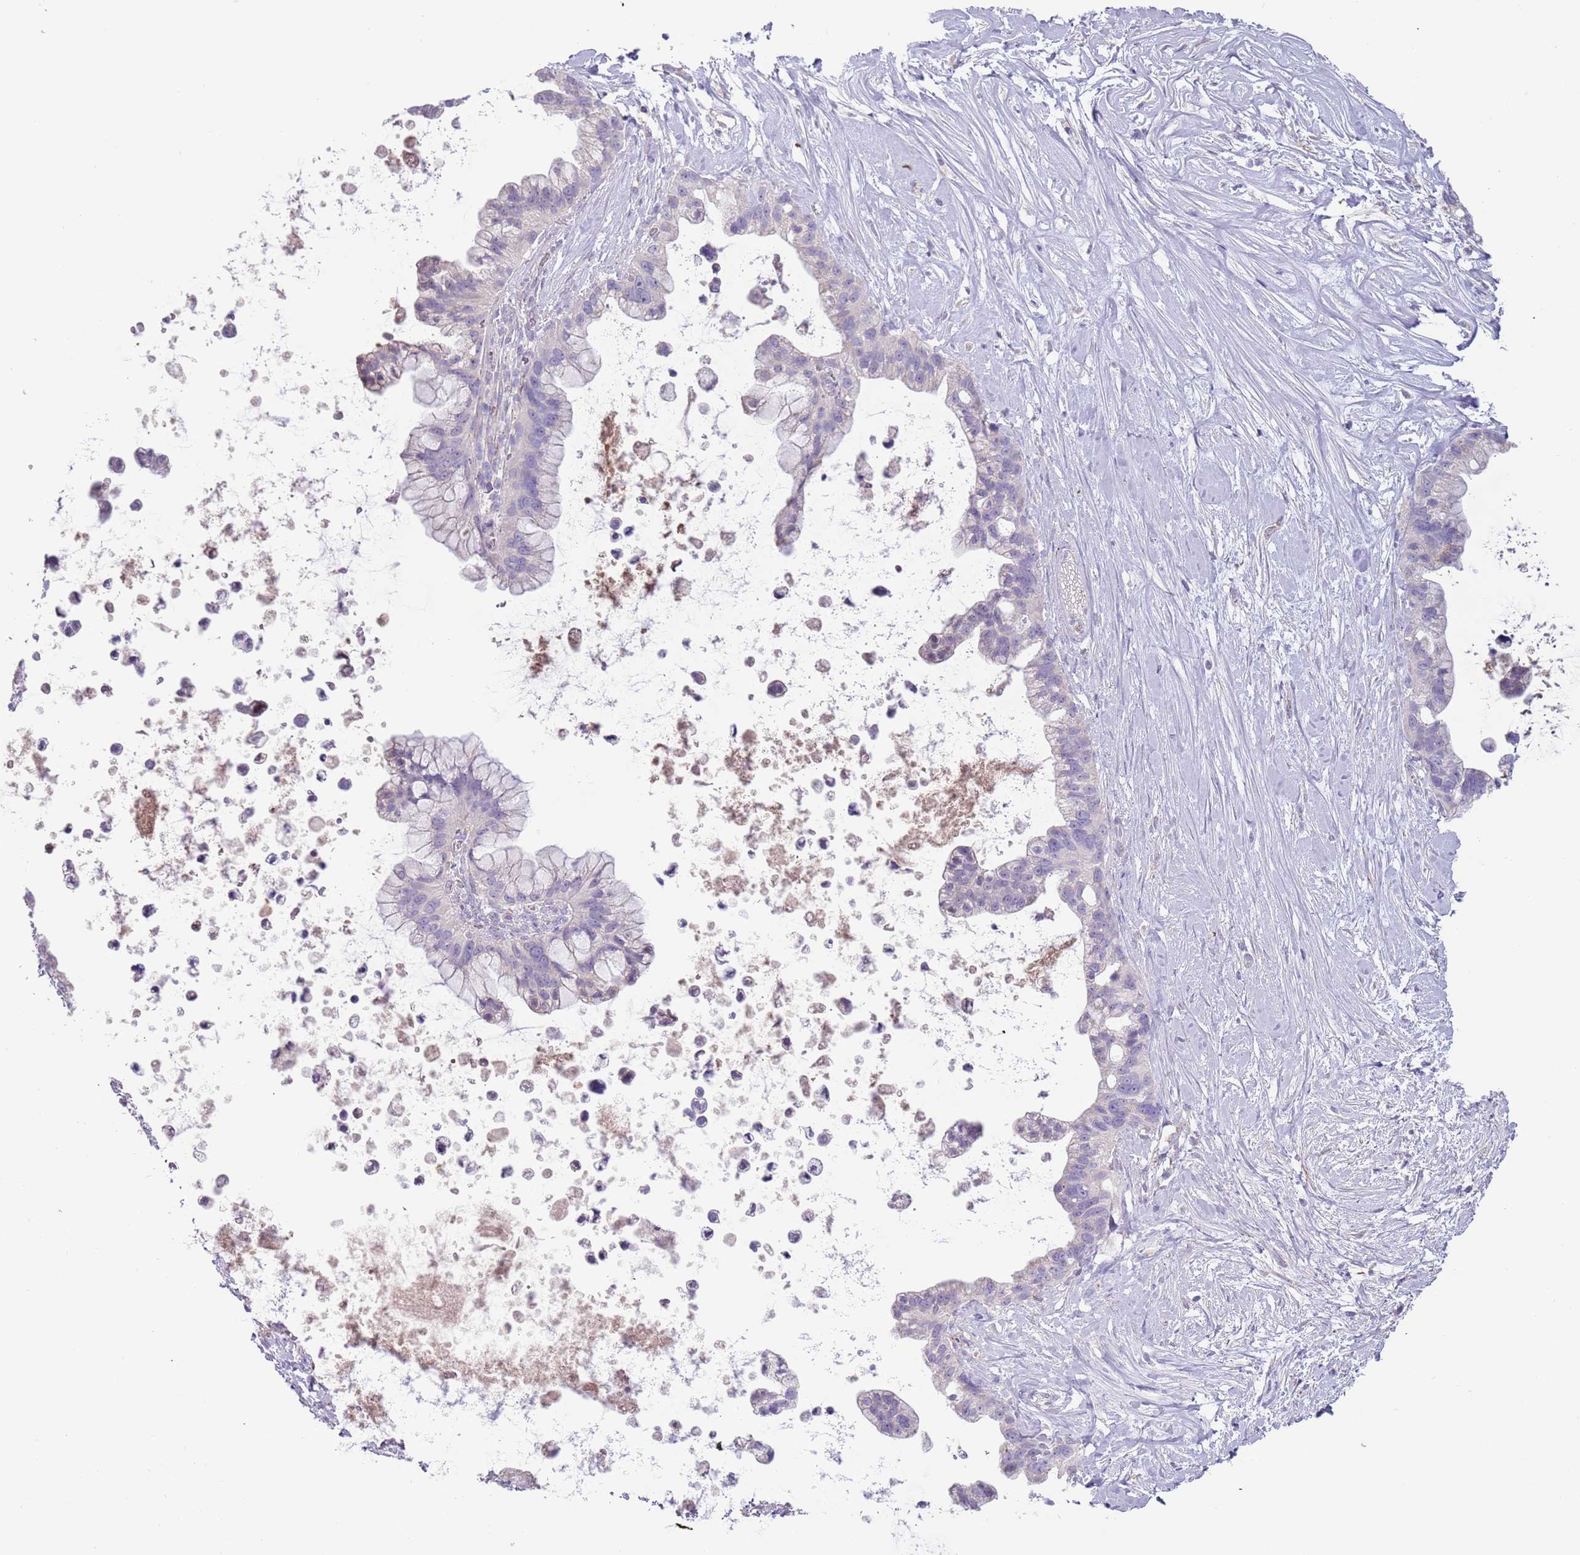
{"staining": {"intensity": "negative", "quantity": "none", "location": "none"}, "tissue": "pancreatic cancer", "cell_type": "Tumor cells", "image_type": "cancer", "snomed": [{"axis": "morphology", "description": "Adenocarcinoma, NOS"}, {"axis": "topography", "description": "Pancreas"}], "caption": "A photomicrograph of adenocarcinoma (pancreatic) stained for a protein shows no brown staining in tumor cells.", "gene": "RNF222", "patient": {"sex": "female", "age": 83}}